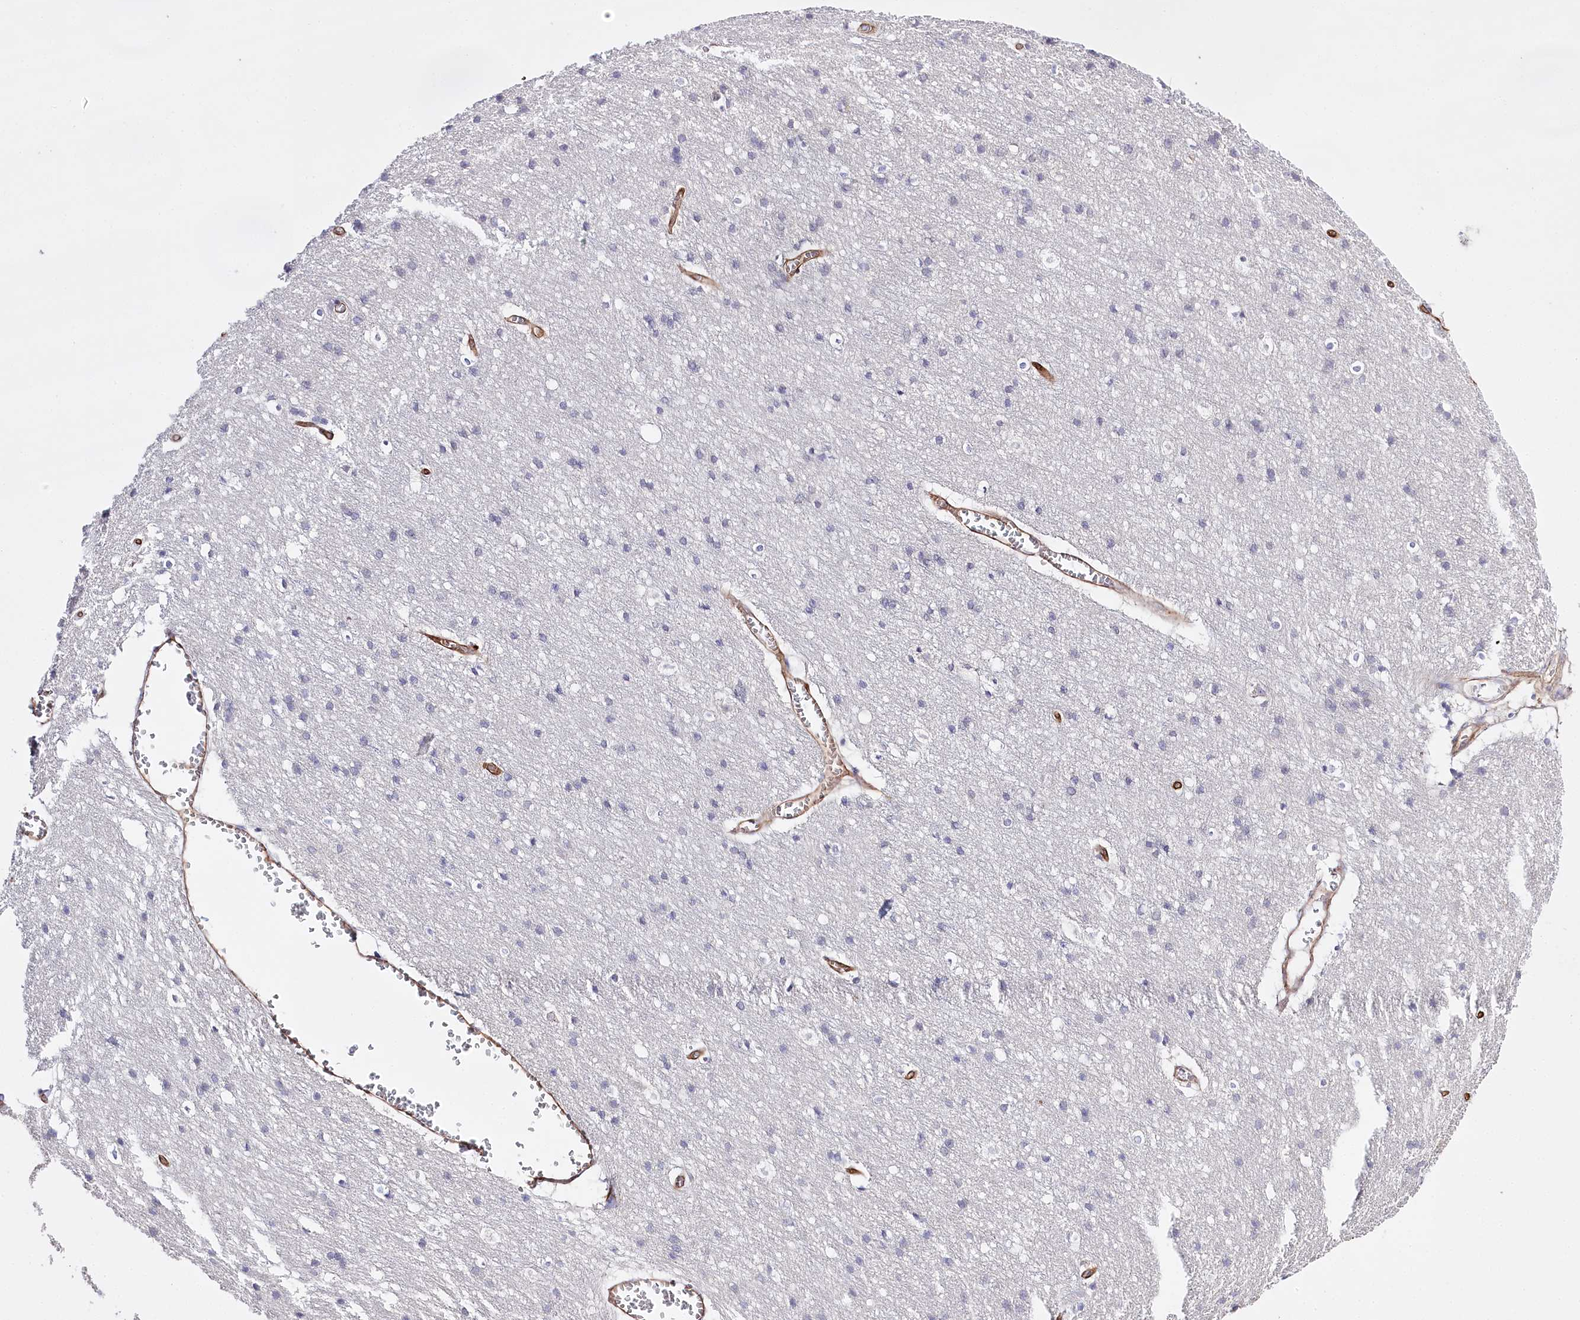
{"staining": {"intensity": "moderate", "quantity": ">75%", "location": "cytoplasmic/membranous"}, "tissue": "cerebral cortex", "cell_type": "Endothelial cells", "image_type": "normal", "snomed": [{"axis": "morphology", "description": "Normal tissue, NOS"}, {"axis": "topography", "description": "Cerebral cortex"}], "caption": "Cerebral cortex stained with immunohistochemistry (IHC) shows moderate cytoplasmic/membranous staining in approximately >75% of endothelial cells. Nuclei are stained in blue.", "gene": "SLC39A10", "patient": {"sex": "male", "age": 54}}